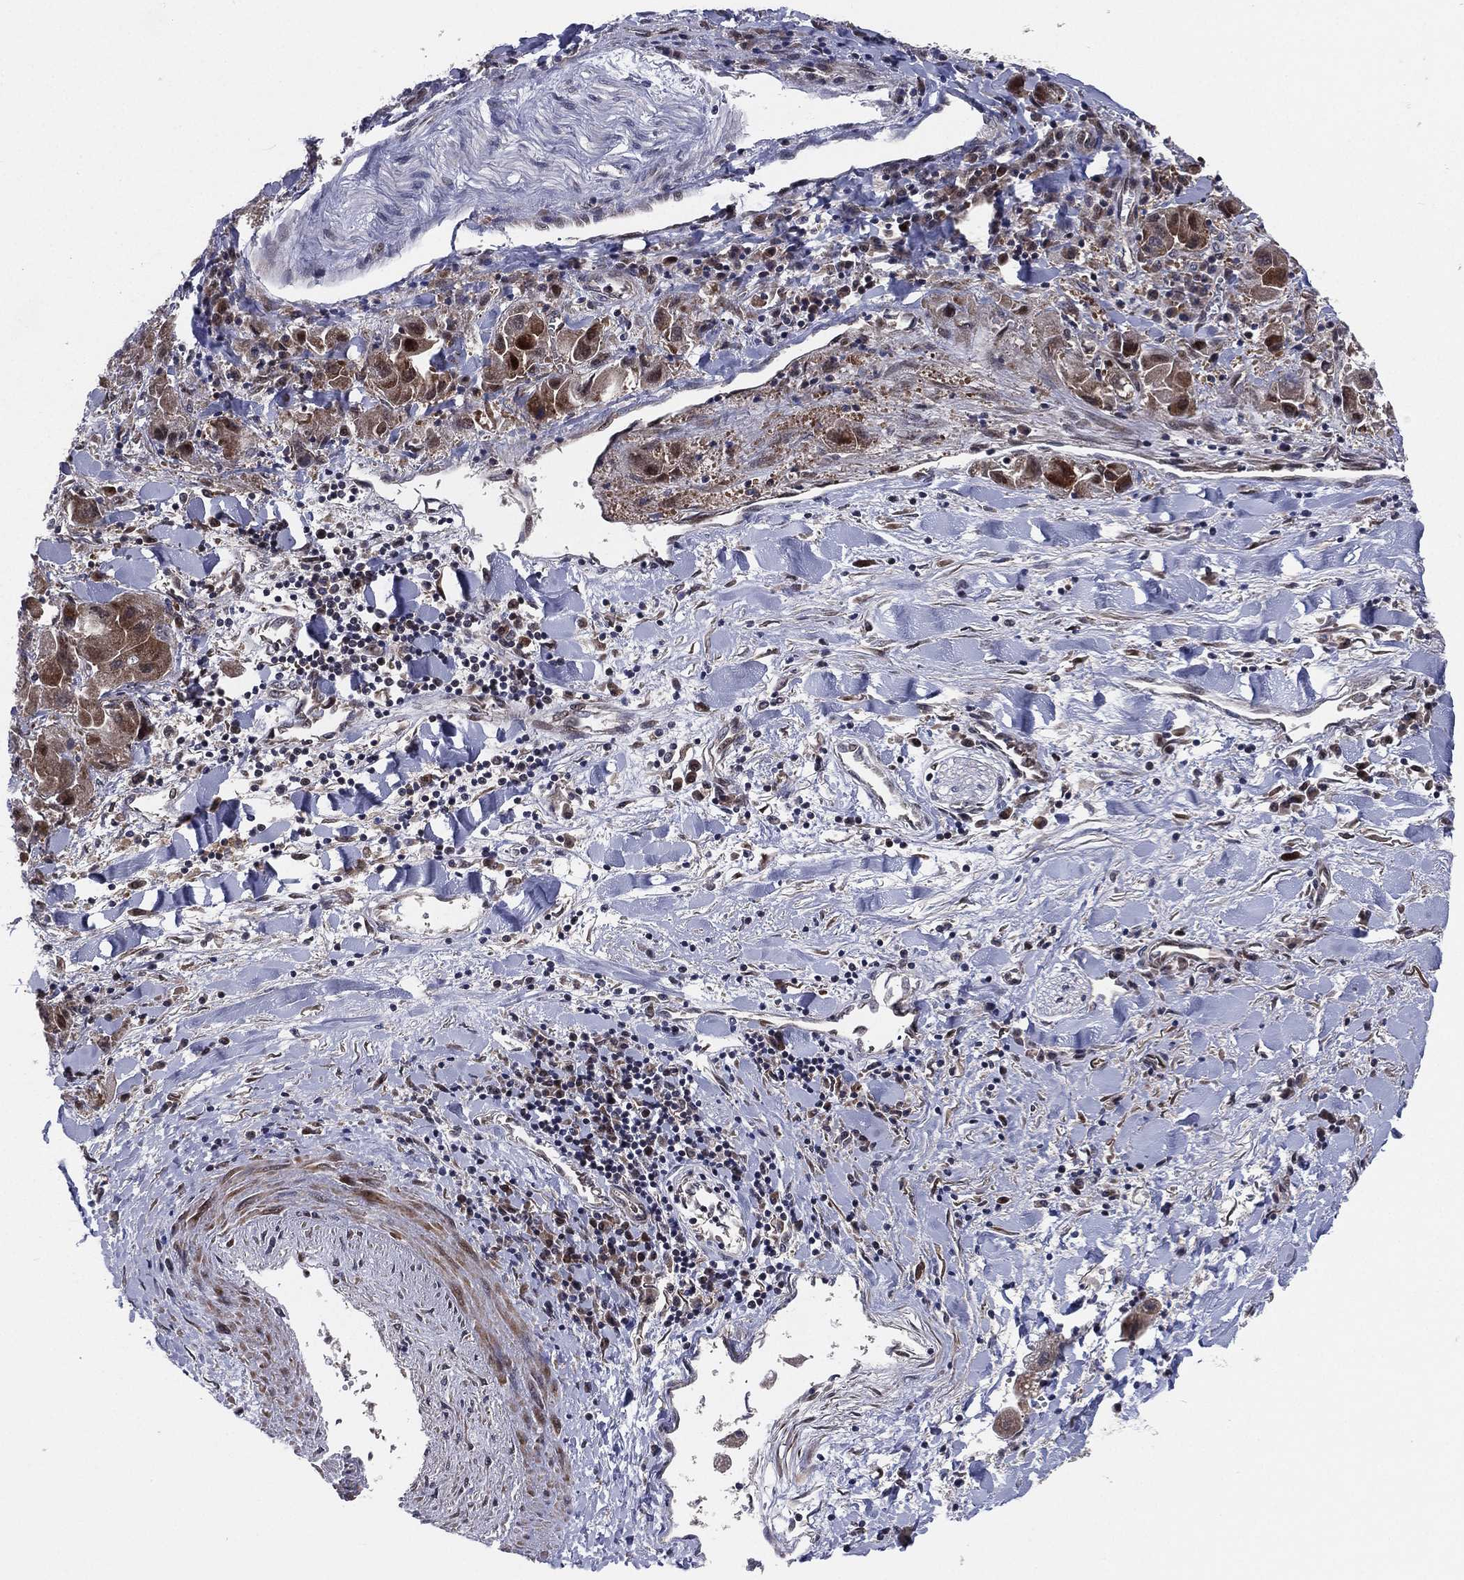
{"staining": {"intensity": "moderate", "quantity": "<25%", "location": "cytoplasmic/membranous"}, "tissue": "liver cancer", "cell_type": "Tumor cells", "image_type": "cancer", "snomed": [{"axis": "morphology", "description": "Carcinoma, Hepatocellular, NOS"}, {"axis": "topography", "description": "Liver"}], "caption": "Hepatocellular carcinoma (liver) tissue demonstrates moderate cytoplasmic/membranous expression in about <25% of tumor cells", "gene": "UTP14A", "patient": {"sex": "male", "age": 24}}